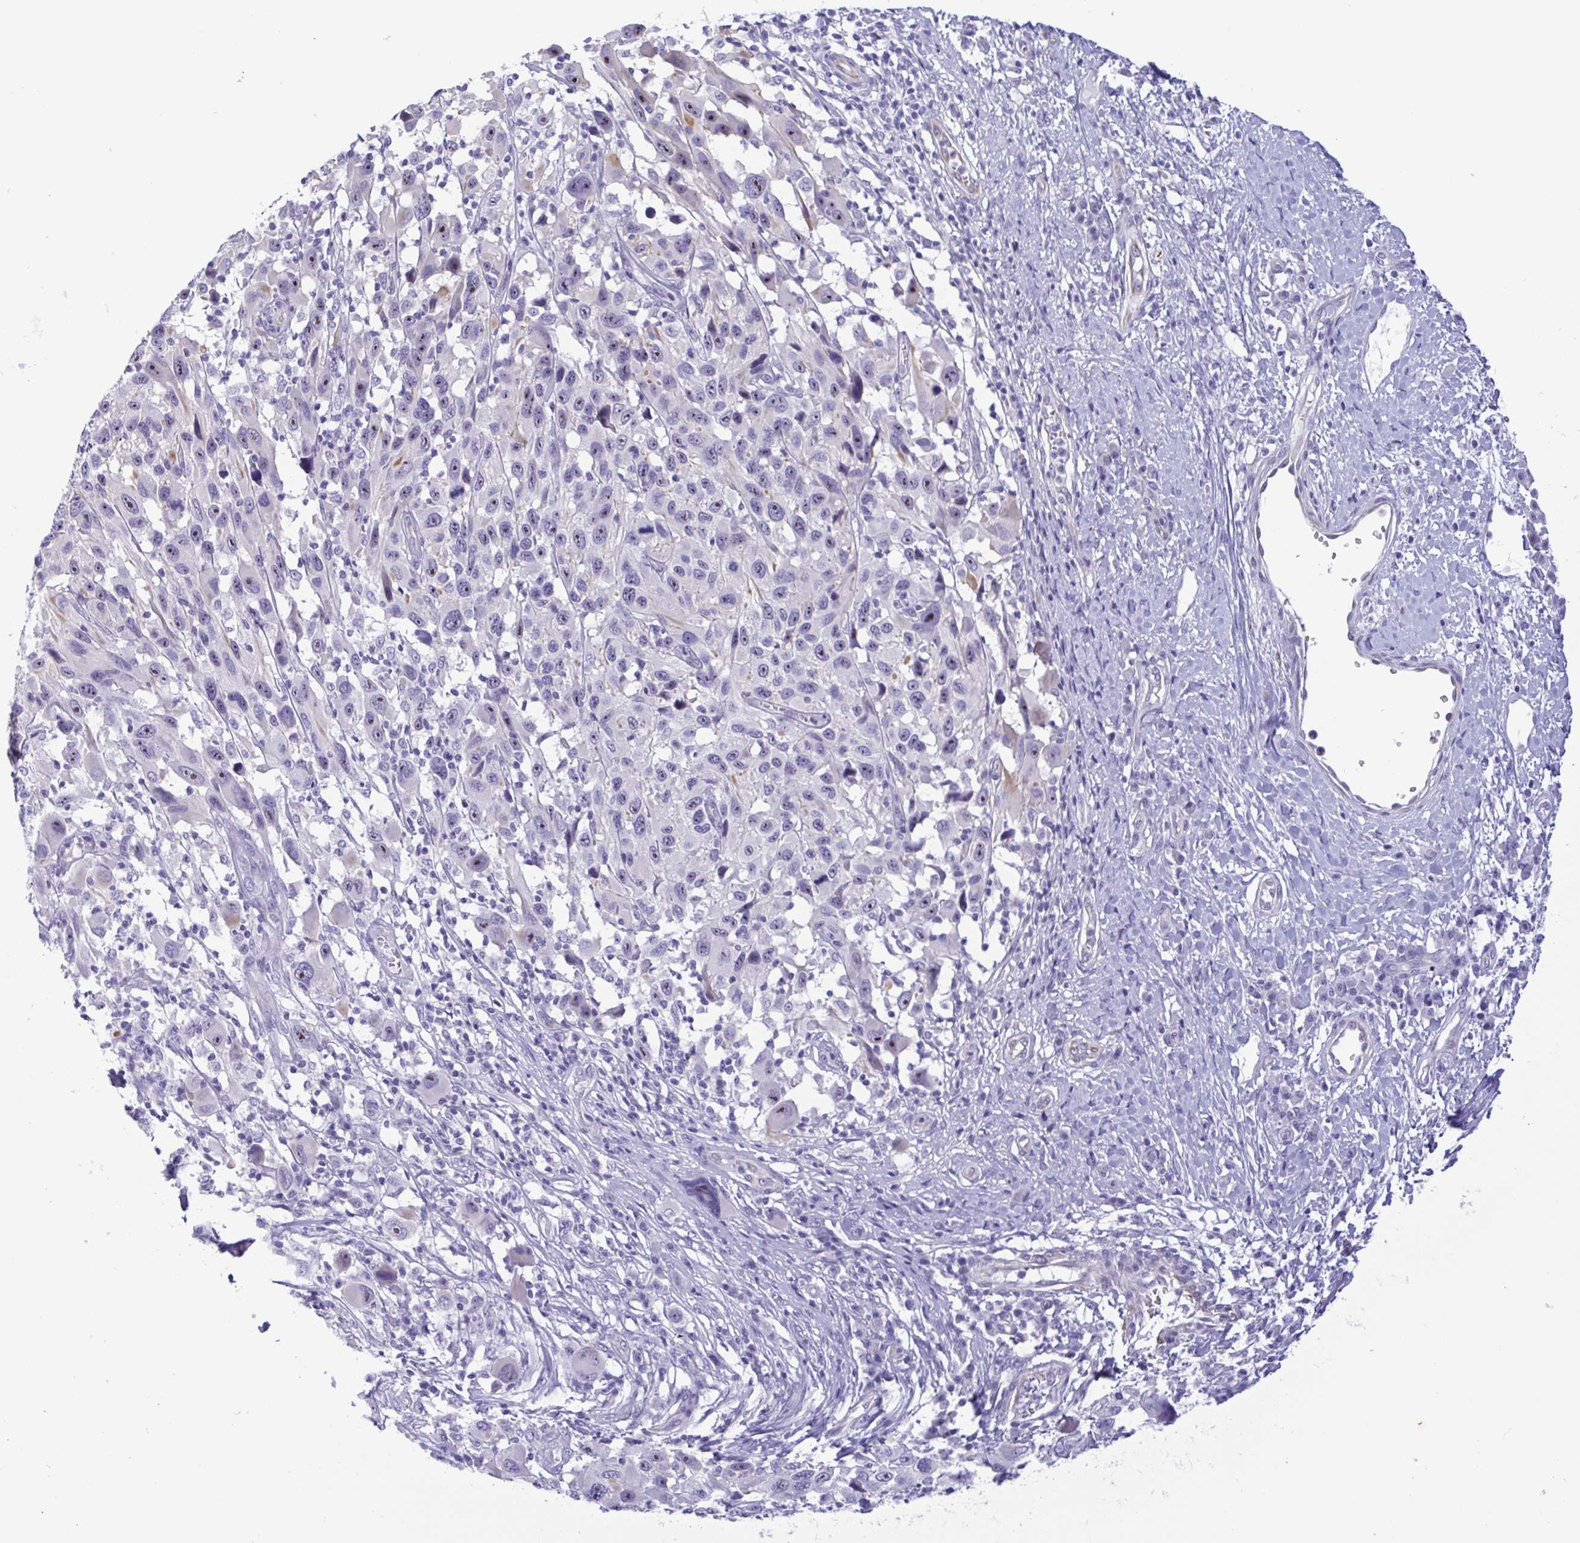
{"staining": {"intensity": "moderate", "quantity": "<25%", "location": "nuclear"}, "tissue": "melanoma", "cell_type": "Tumor cells", "image_type": "cancer", "snomed": [{"axis": "morphology", "description": "Malignant melanoma, NOS"}, {"axis": "topography", "description": "Skin"}], "caption": "Immunohistochemistry (IHC) of melanoma shows low levels of moderate nuclear staining in approximately <25% of tumor cells.", "gene": "MYL7", "patient": {"sex": "male", "age": 53}}